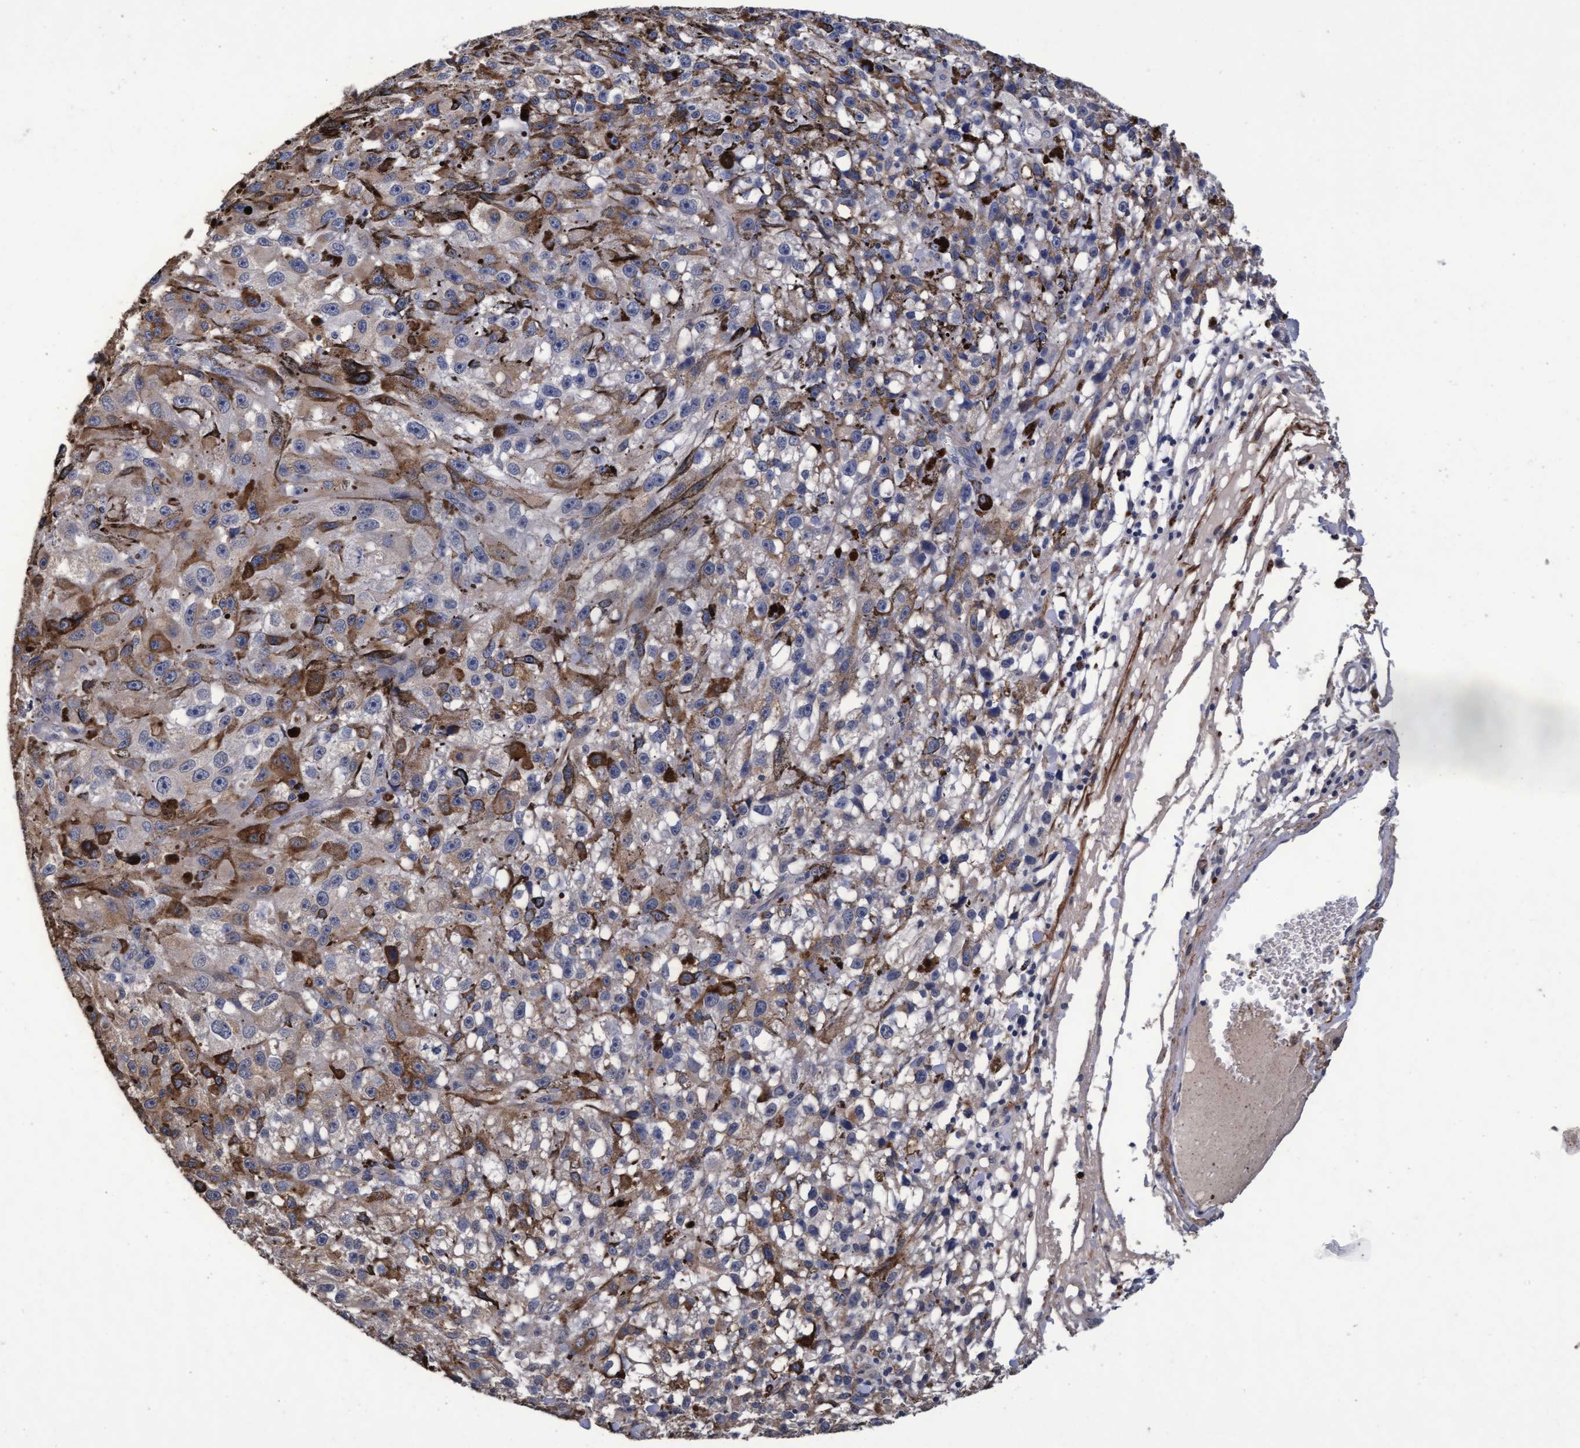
{"staining": {"intensity": "weak", "quantity": "25%-75%", "location": "cytoplasmic/membranous"}, "tissue": "melanoma", "cell_type": "Tumor cells", "image_type": "cancer", "snomed": [{"axis": "morphology", "description": "Malignant melanoma, NOS"}, {"axis": "topography", "description": "Skin"}], "caption": "Brown immunohistochemical staining in malignant melanoma demonstrates weak cytoplasmic/membranous expression in about 25%-75% of tumor cells.", "gene": "CPQ", "patient": {"sex": "female", "age": 104}}